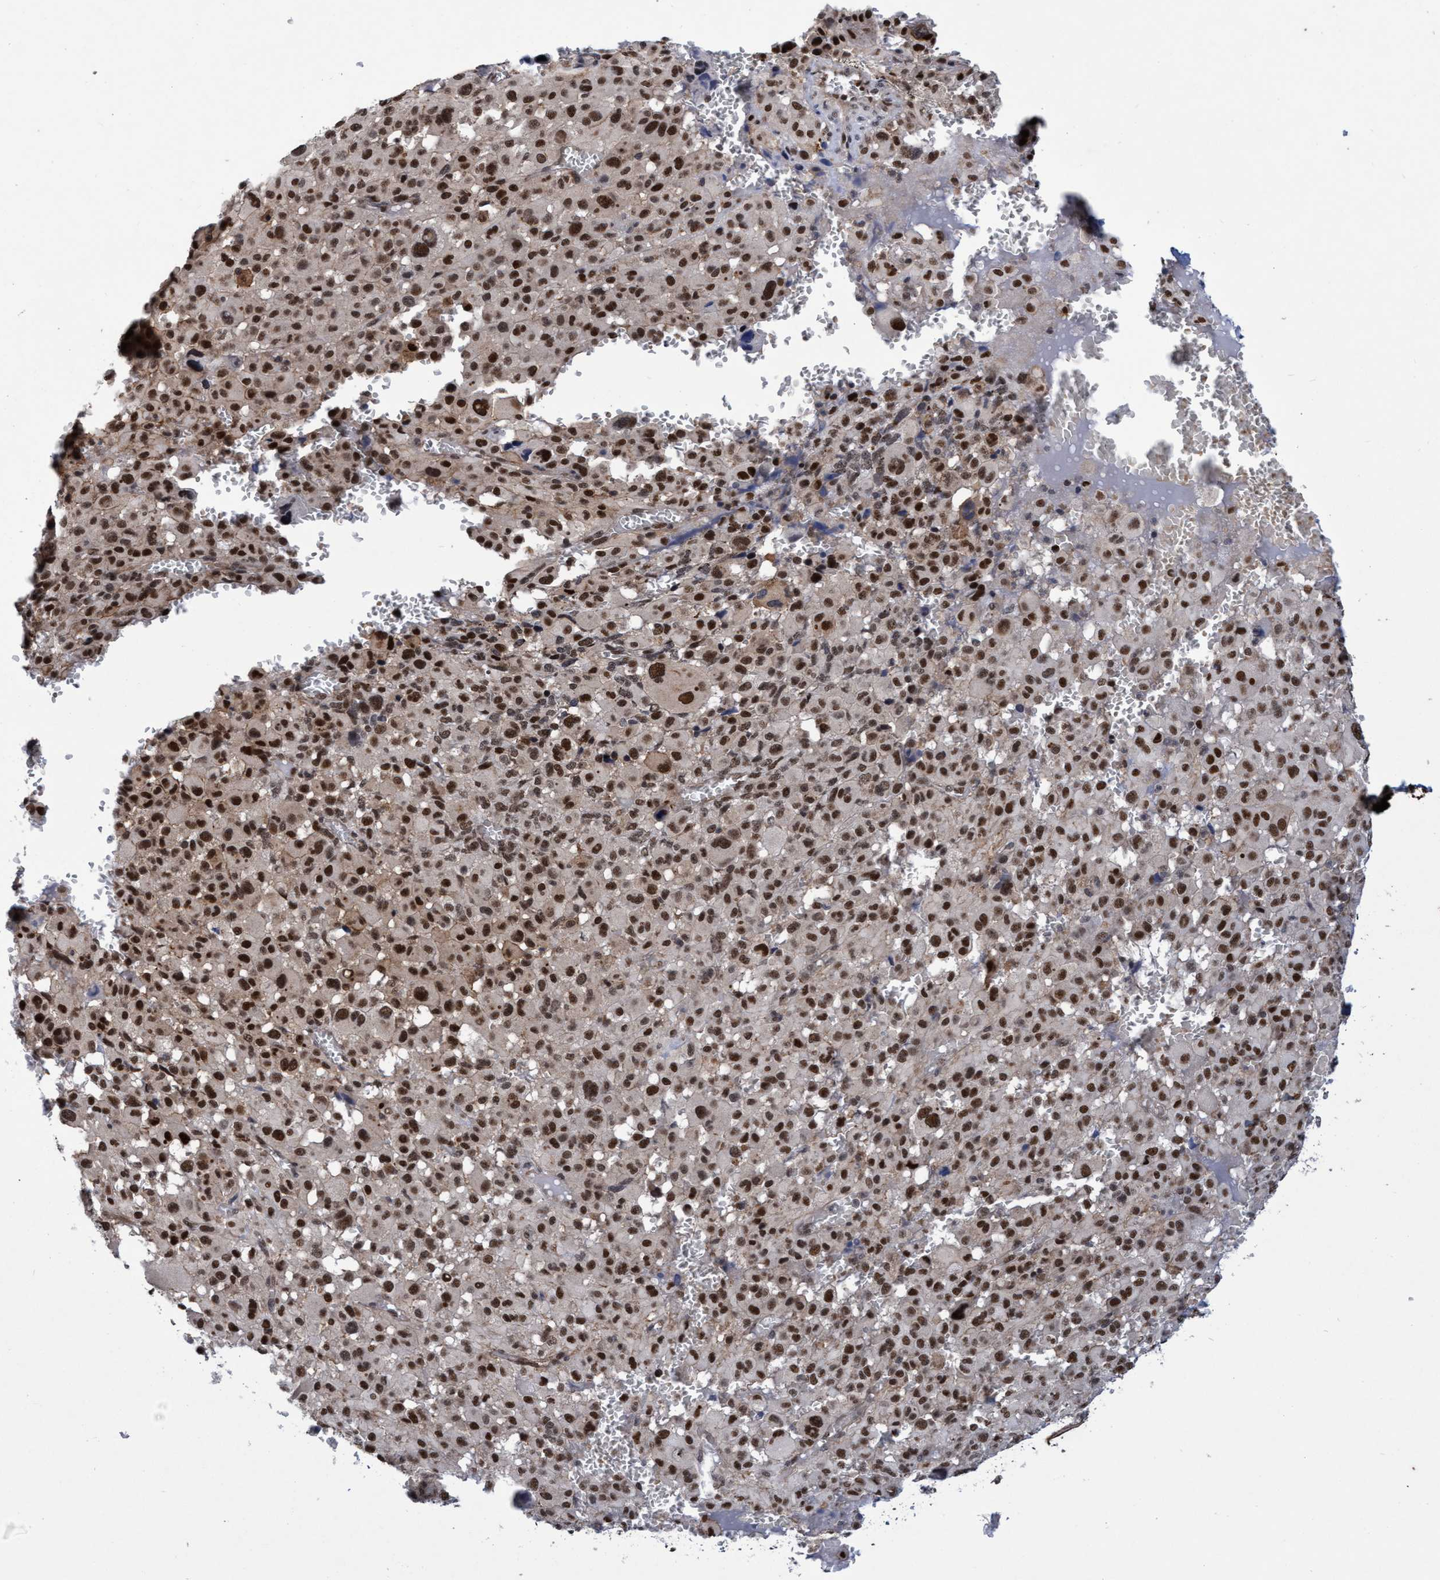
{"staining": {"intensity": "strong", "quantity": ">75%", "location": "nuclear"}, "tissue": "melanoma", "cell_type": "Tumor cells", "image_type": "cancer", "snomed": [{"axis": "morphology", "description": "Malignant melanoma, Metastatic site"}, {"axis": "topography", "description": "Skin"}], "caption": "Protein staining of melanoma tissue shows strong nuclear positivity in approximately >75% of tumor cells. The staining was performed using DAB, with brown indicating positive protein expression. Nuclei are stained blue with hematoxylin.", "gene": "GTF2F1", "patient": {"sex": "female", "age": 74}}